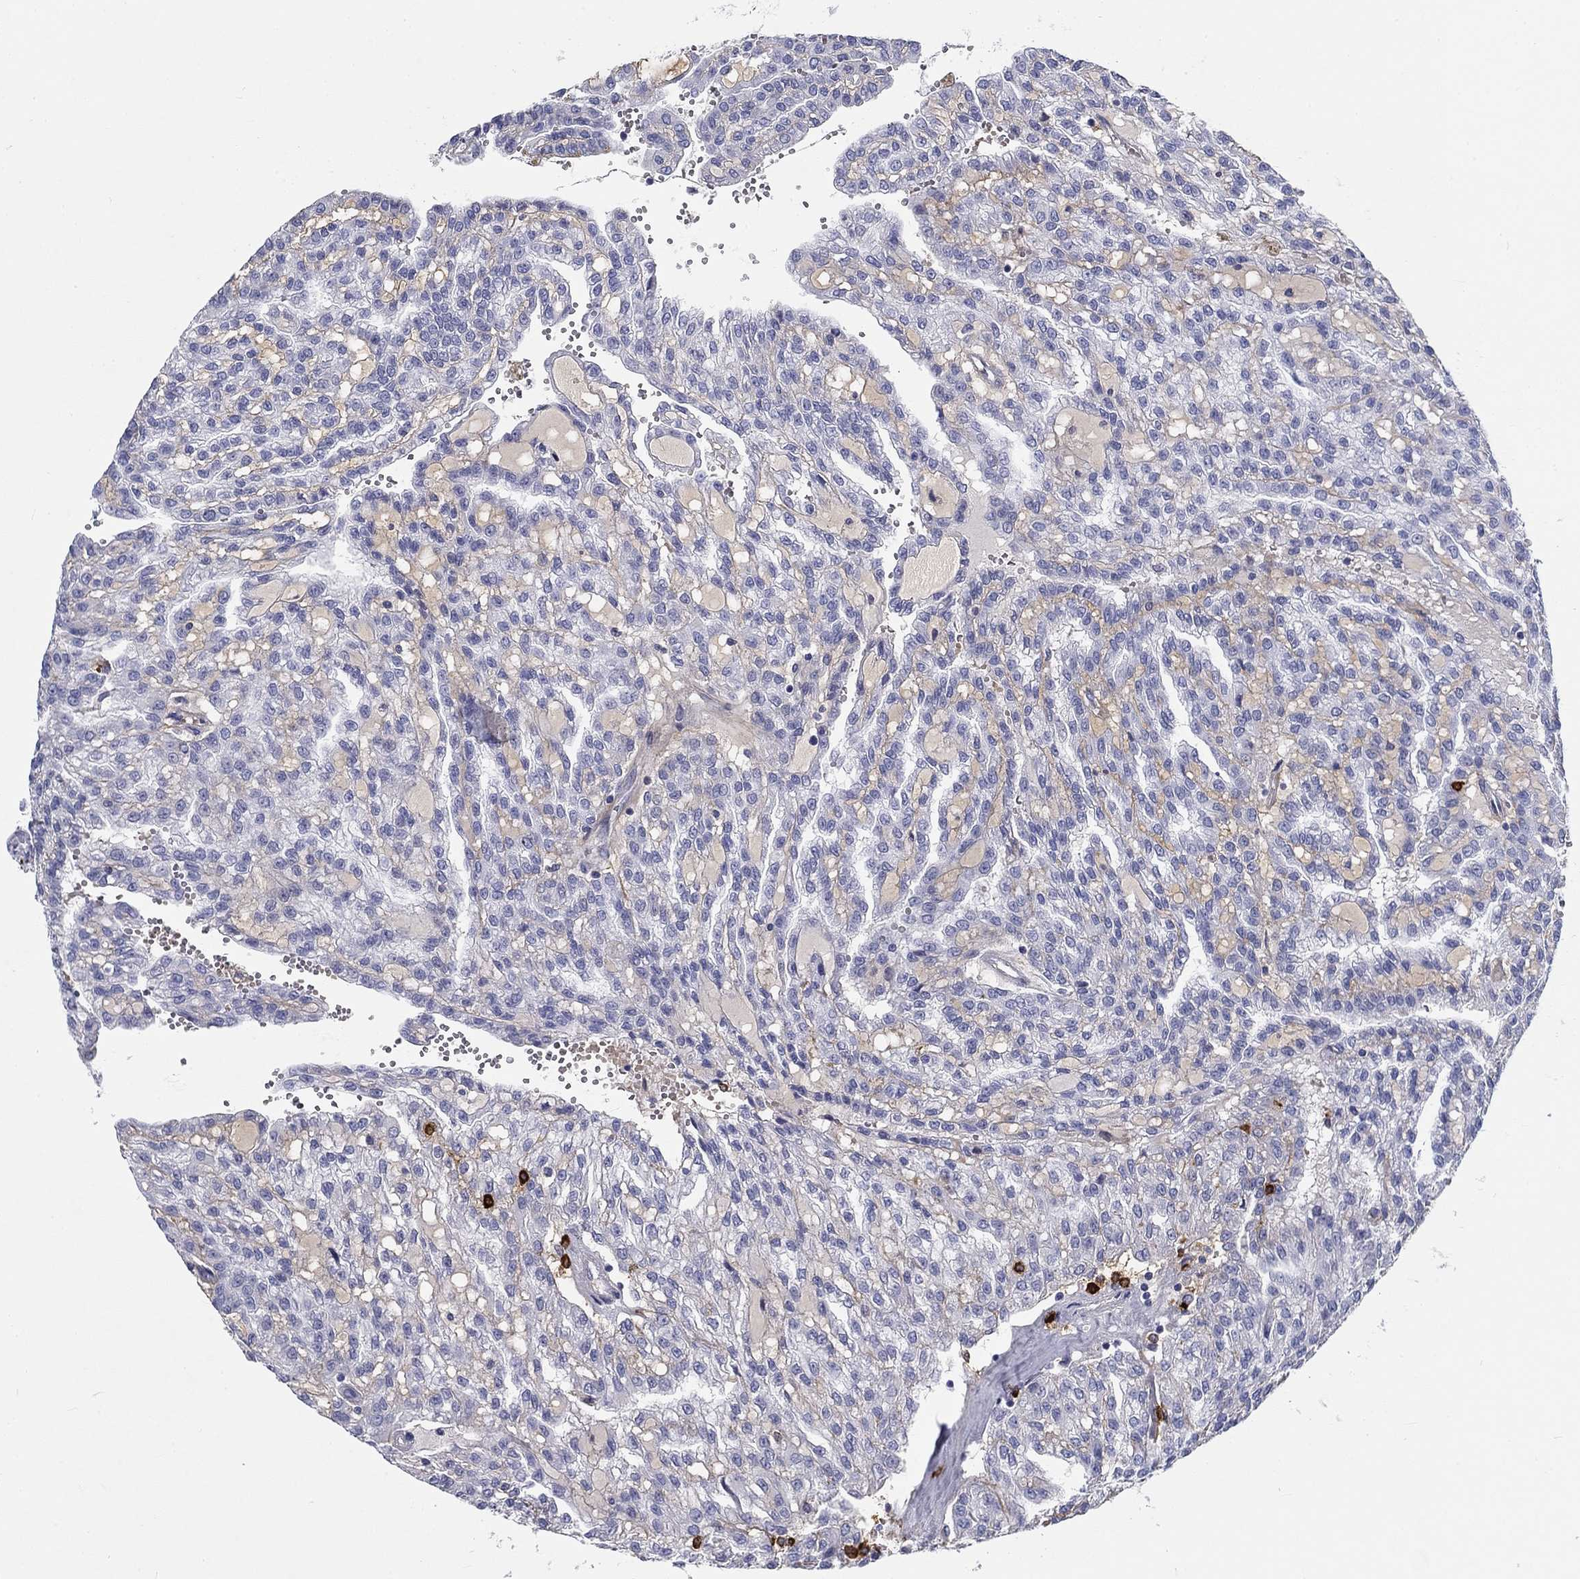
{"staining": {"intensity": "negative", "quantity": "none", "location": "none"}, "tissue": "renal cancer", "cell_type": "Tumor cells", "image_type": "cancer", "snomed": [{"axis": "morphology", "description": "Adenocarcinoma, NOS"}, {"axis": "topography", "description": "Kidney"}], "caption": "Tumor cells show no significant protein positivity in renal cancer (adenocarcinoma). (IHC, brightfield microscopy, high magnification).", "gene": "CD40LG", "patient": {"sex": "male", "age": 63}}